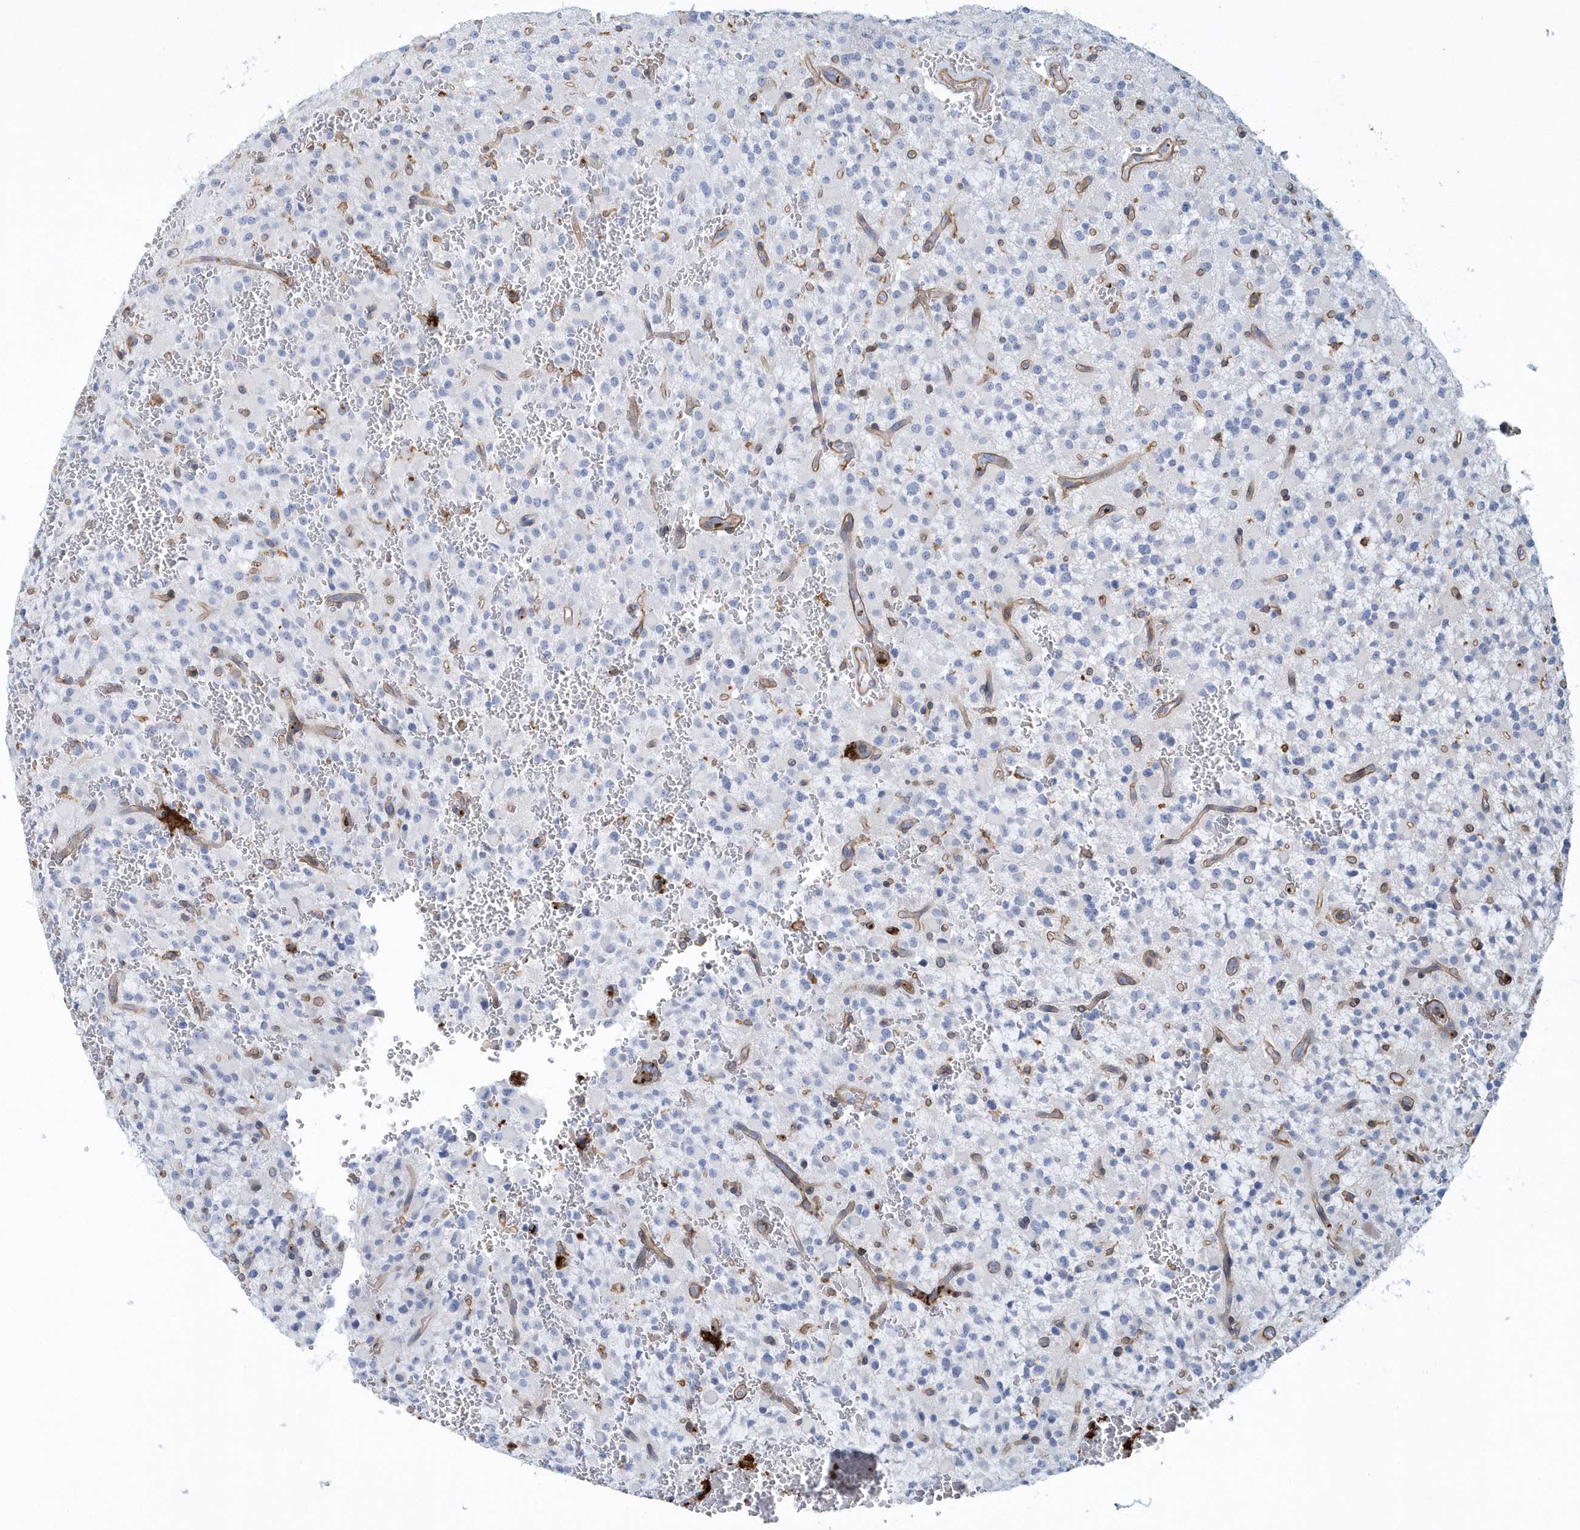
{"staining": {"intensity": "negative", "quantity": "none", "location": "none"}, "tissue": "glioma", "cell_type": "Tumor cells", "image_type": "cancer", "snomed": [{"axis": "morphology", "description": "Glioma, malignant, High grade"}, {"axis": "topography", "description": "Brain"}], "caption": "Tumor cells are negative for protein expression in human glioma.", "gene": "ARAP2", "patient": {"sex": "male", "age": 34}}